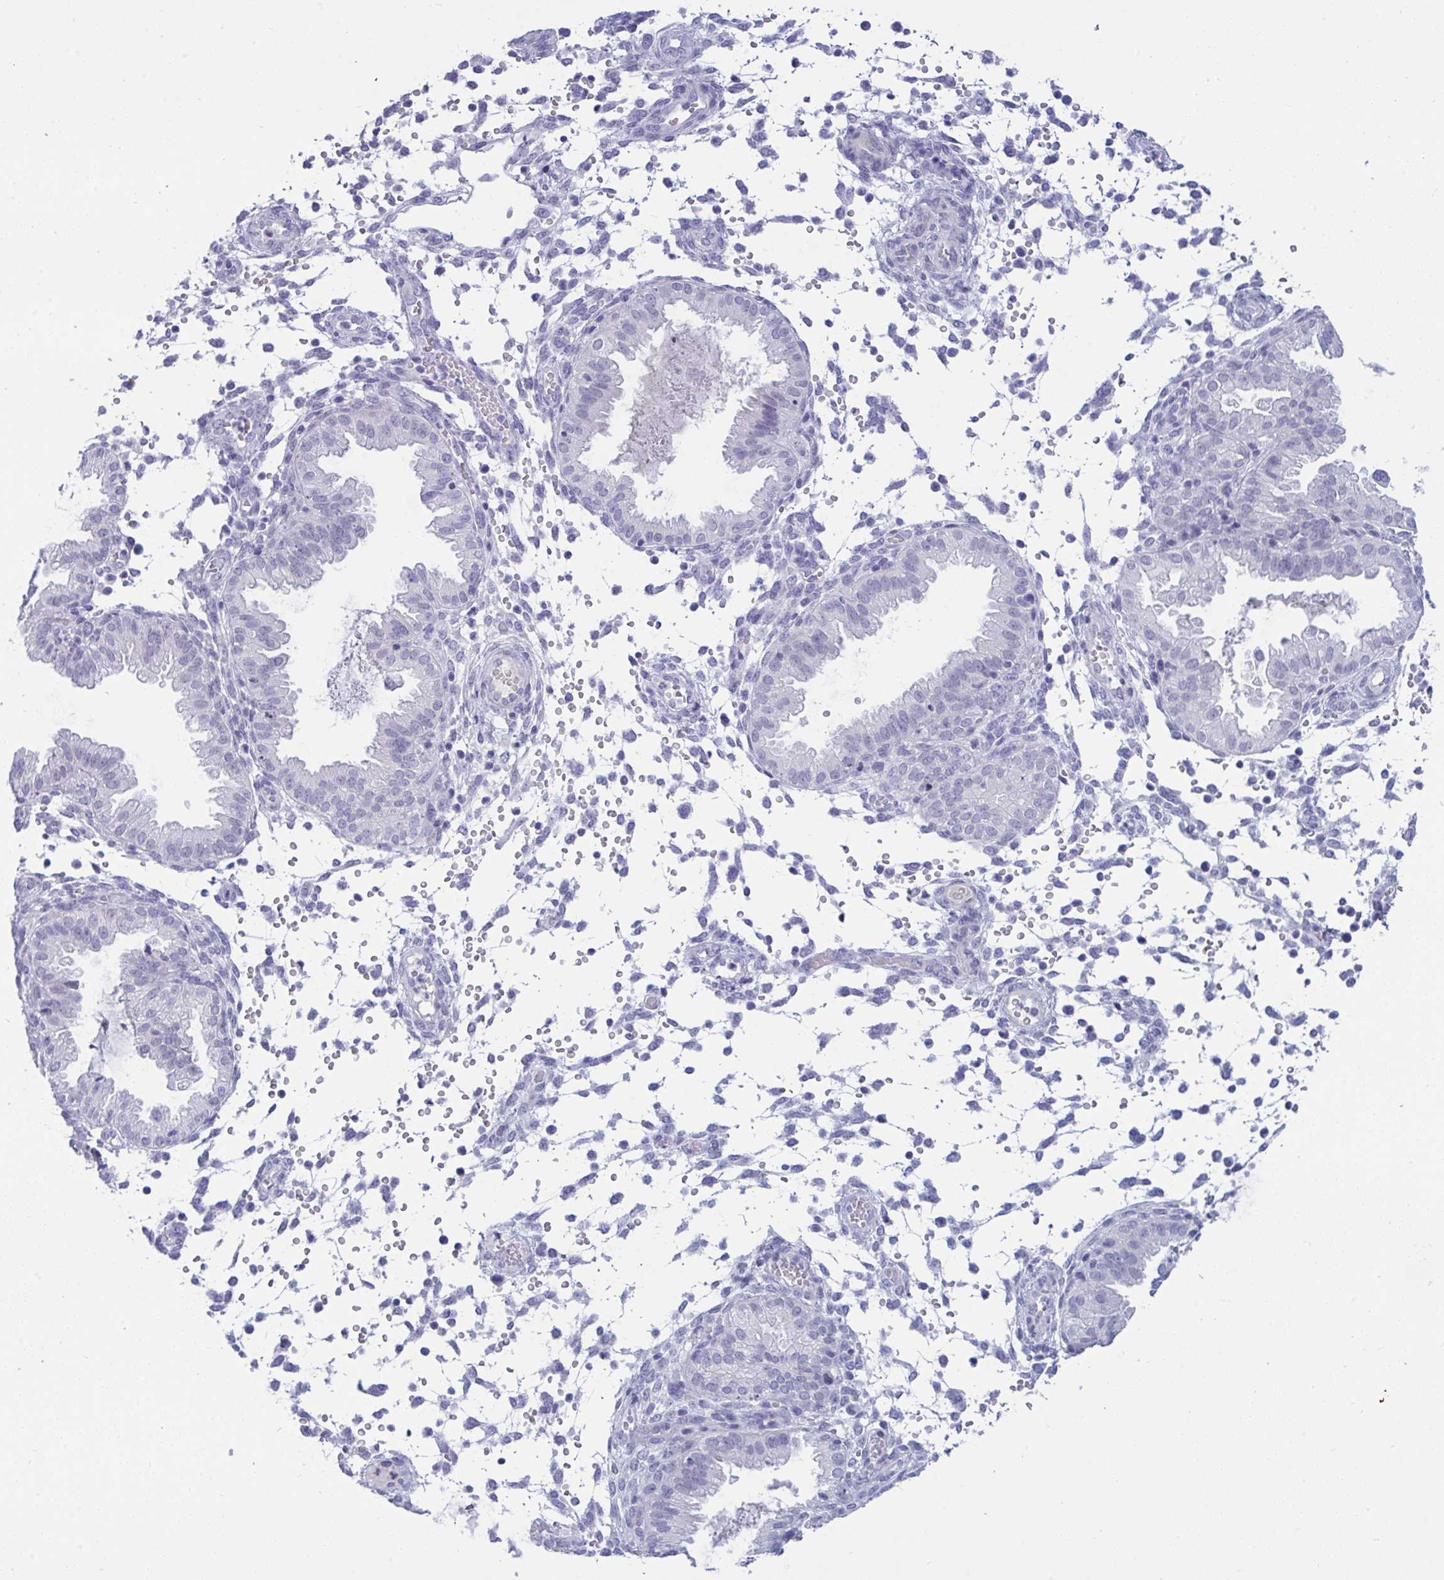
{"staining": {"intensity": "negative", "quantity": "none", "location": "none"}, "tissue": "endometrium", "cell_type": "Cells in endometrial stroma", "image_type": "normal", "snomed": [{"axis": "morphology", "description": "Normal tissue, NOS"}, {"axis": "topography", "description": "Endometrium"}], "caption": "Photomicrograph shows no protein expression in cells in endometrial stroma of unremarkable endometrium.", "gene": "PRDM9", "patient": {"sex": "female", "age": 33}}